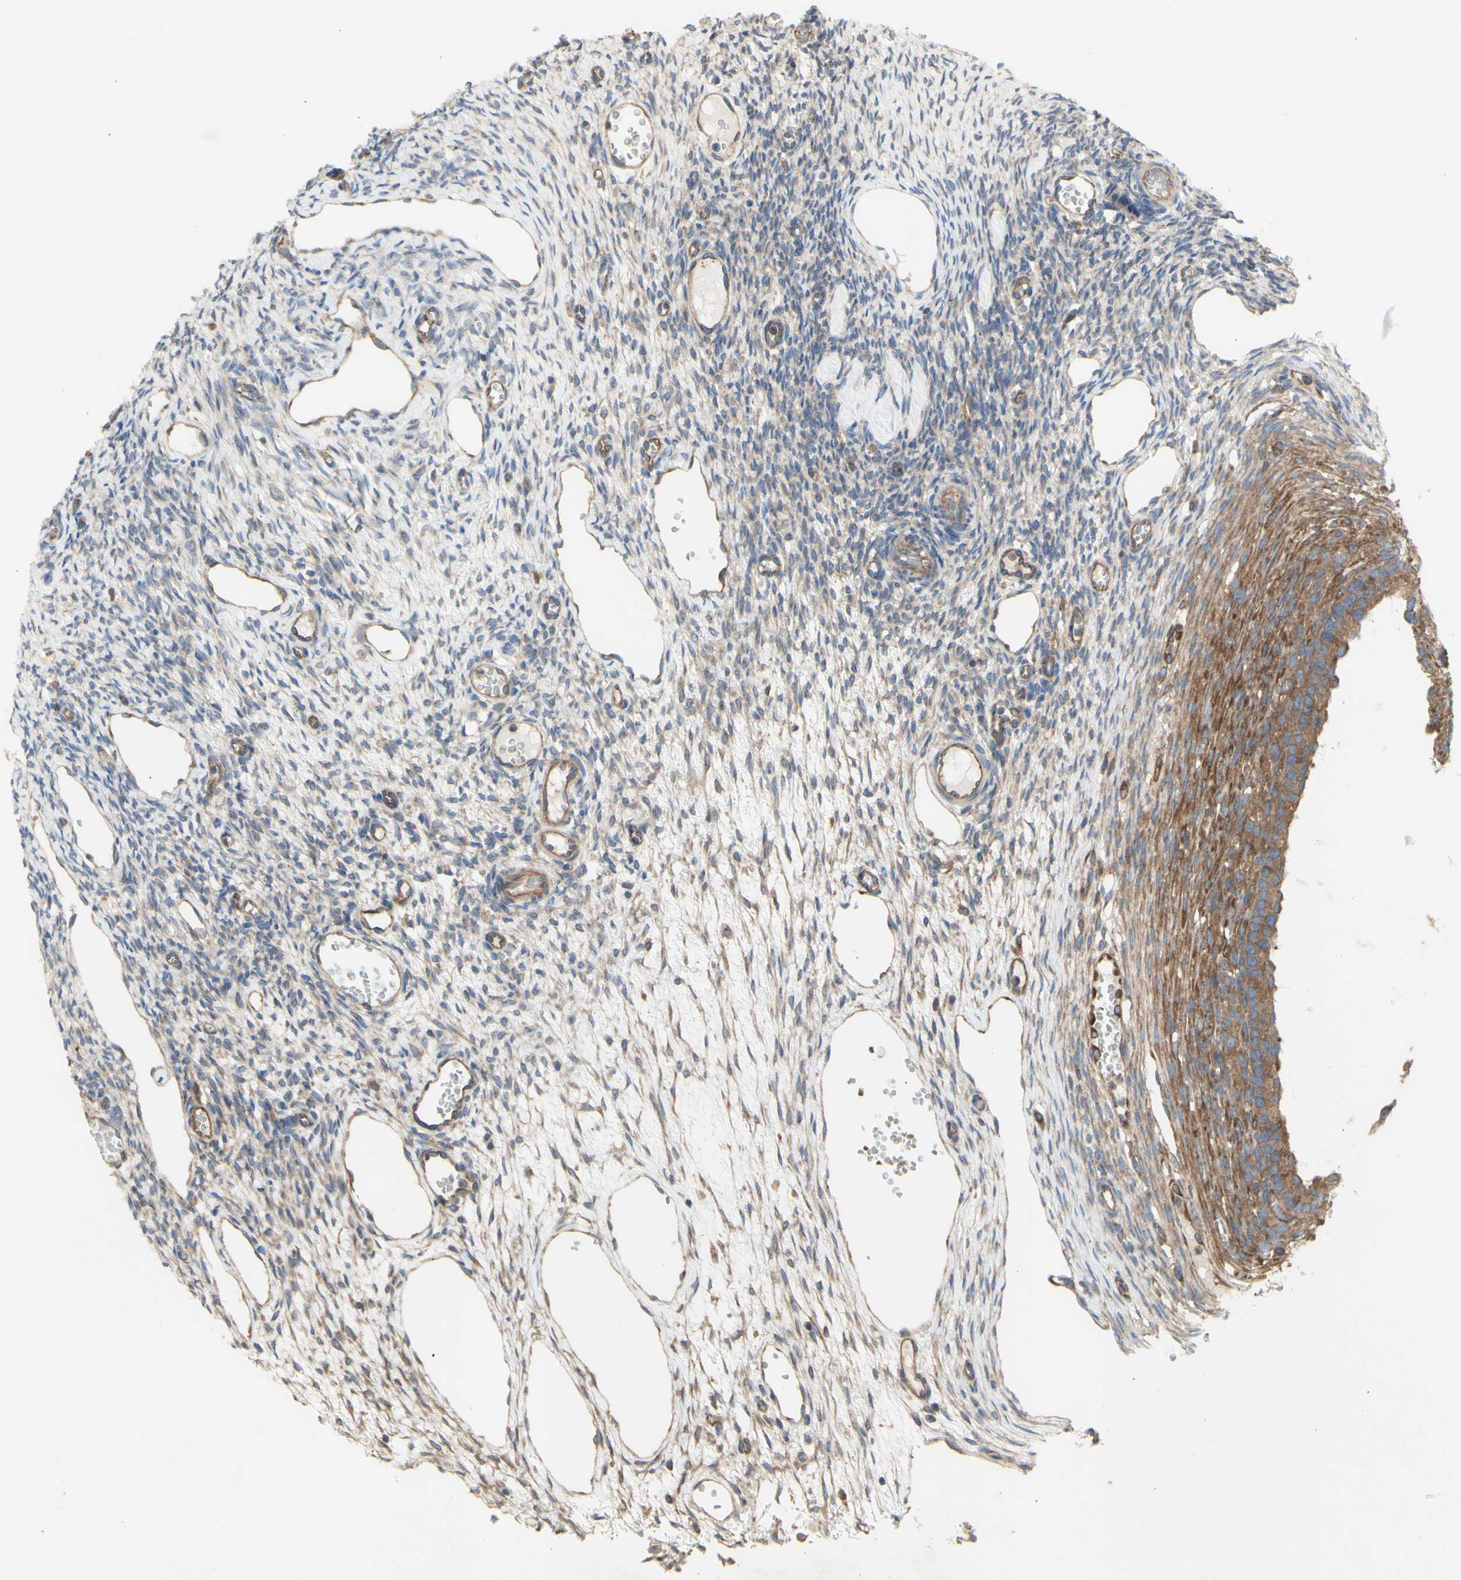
{"staining": {"intensity": "weak", "quantity": "25%-75%", "location": "cytoplasmic/membranous"}, "tissue": "ovary", "cell_type": "Ovarian stroma cells", "image_type": "normal", "snomed": [{"axis": "morphology", "description": "Normal tissue, NOS"}, {"axis": "topography", "description": "Ovary"}], "caption": "This photomicrograph displays immunohistochemistry (IHC) staining of unremarkable ovary, with low weak cytoplasmic/membranous positivity in approximately 25%-75% of ovarian stroma cells.", "gene": "KLC1", "patient": {"sex": "female", "age": 33}}